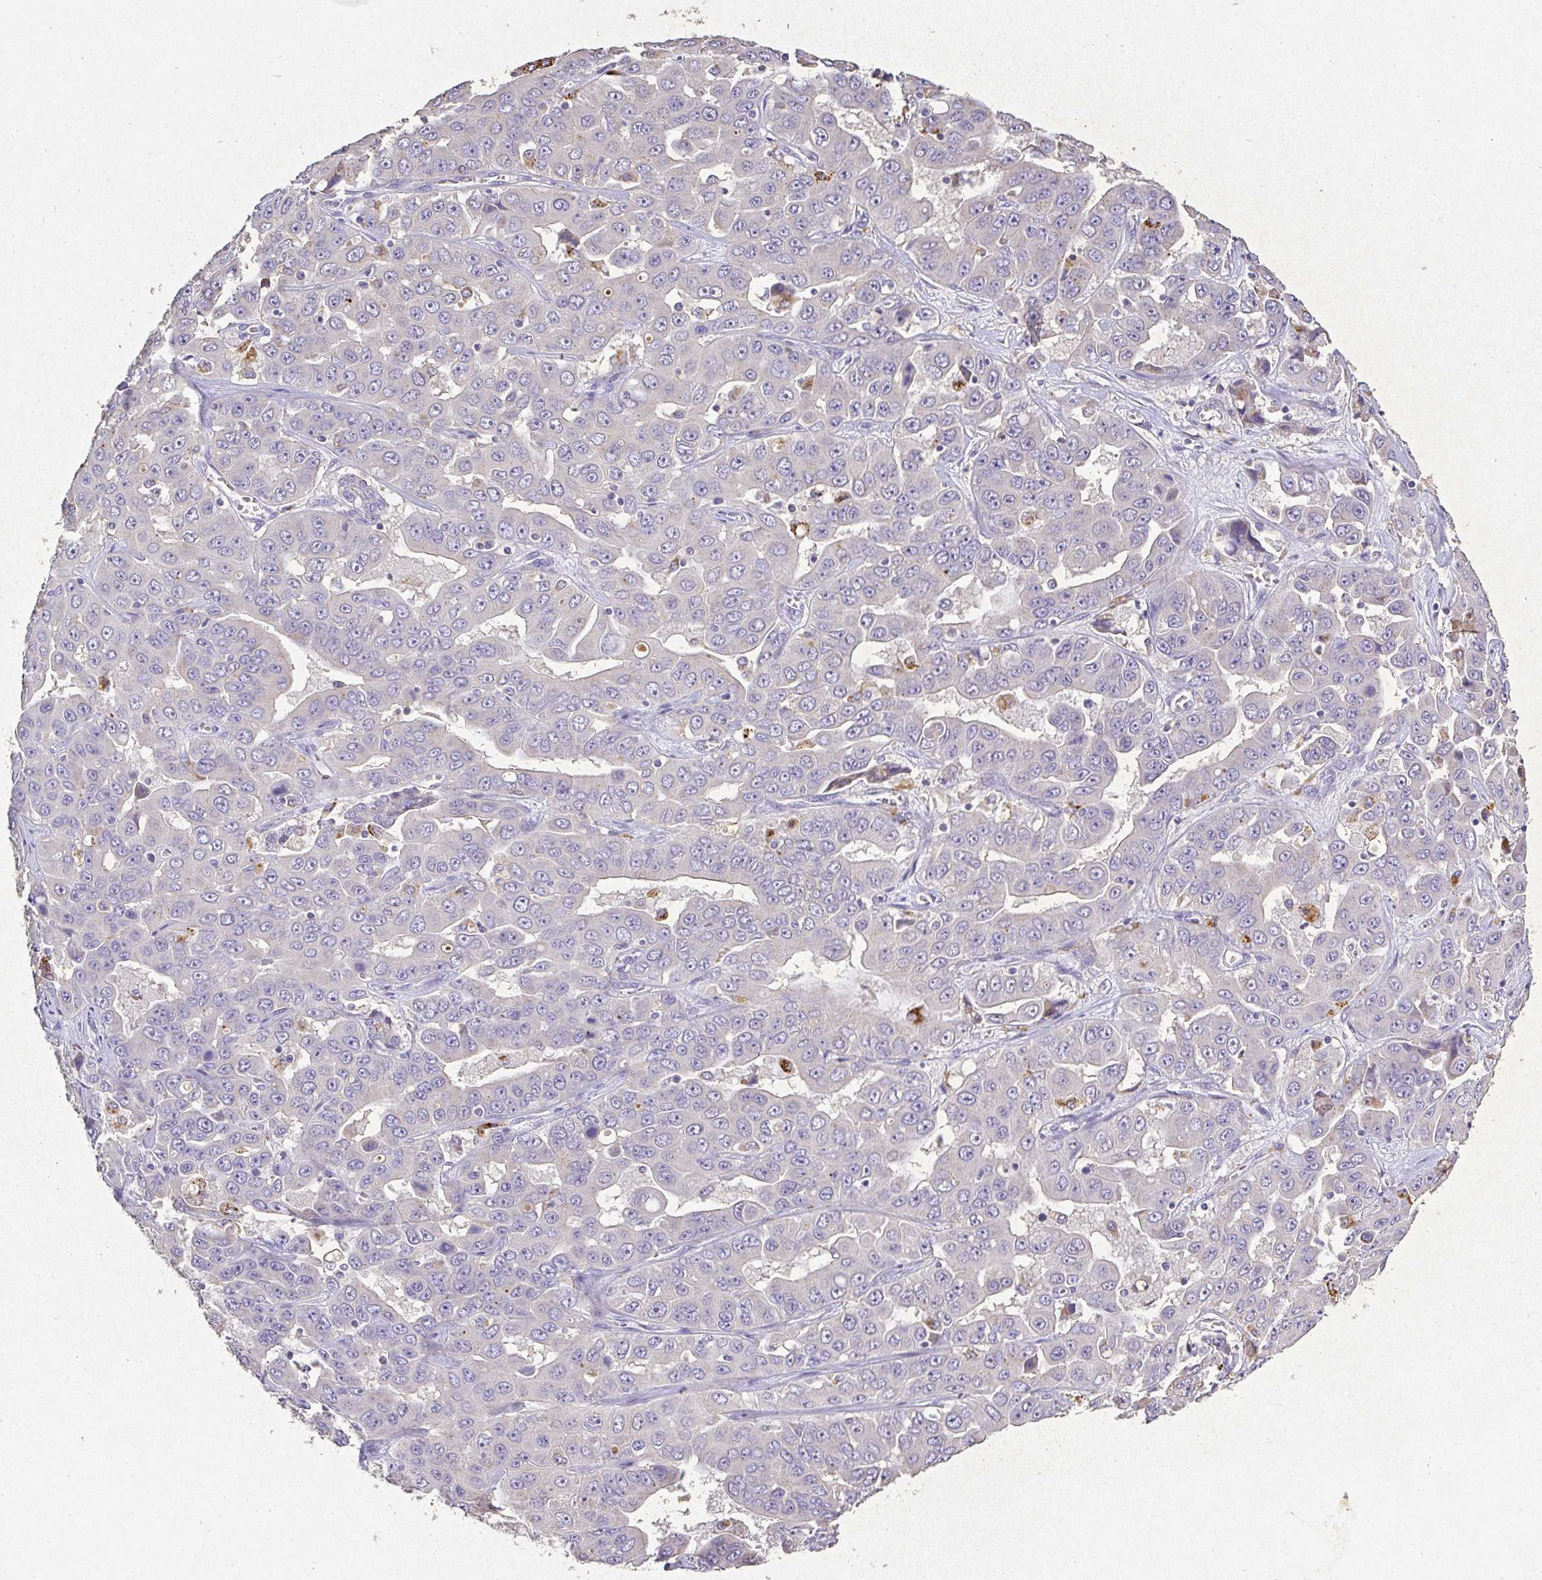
{"staining": {"intensity": "negative", "quantity": "none", "location": "none"}, "tissue": "liver cancer", "cell_type": "Tumor cells", "image_type": "cancer", "snomed": [{"axis": "morphology", "description": "Cholangiocarcinoma"}, {"axis": "topography", "description": "Liver"}], "caption": "IHC photomicrograph of neoplastic tissue: liver cancer stained with DAB displays no significant protein staining in tumor cells.", "gene": "RPS2", "patient": {"sex": "female", "age": 52}}